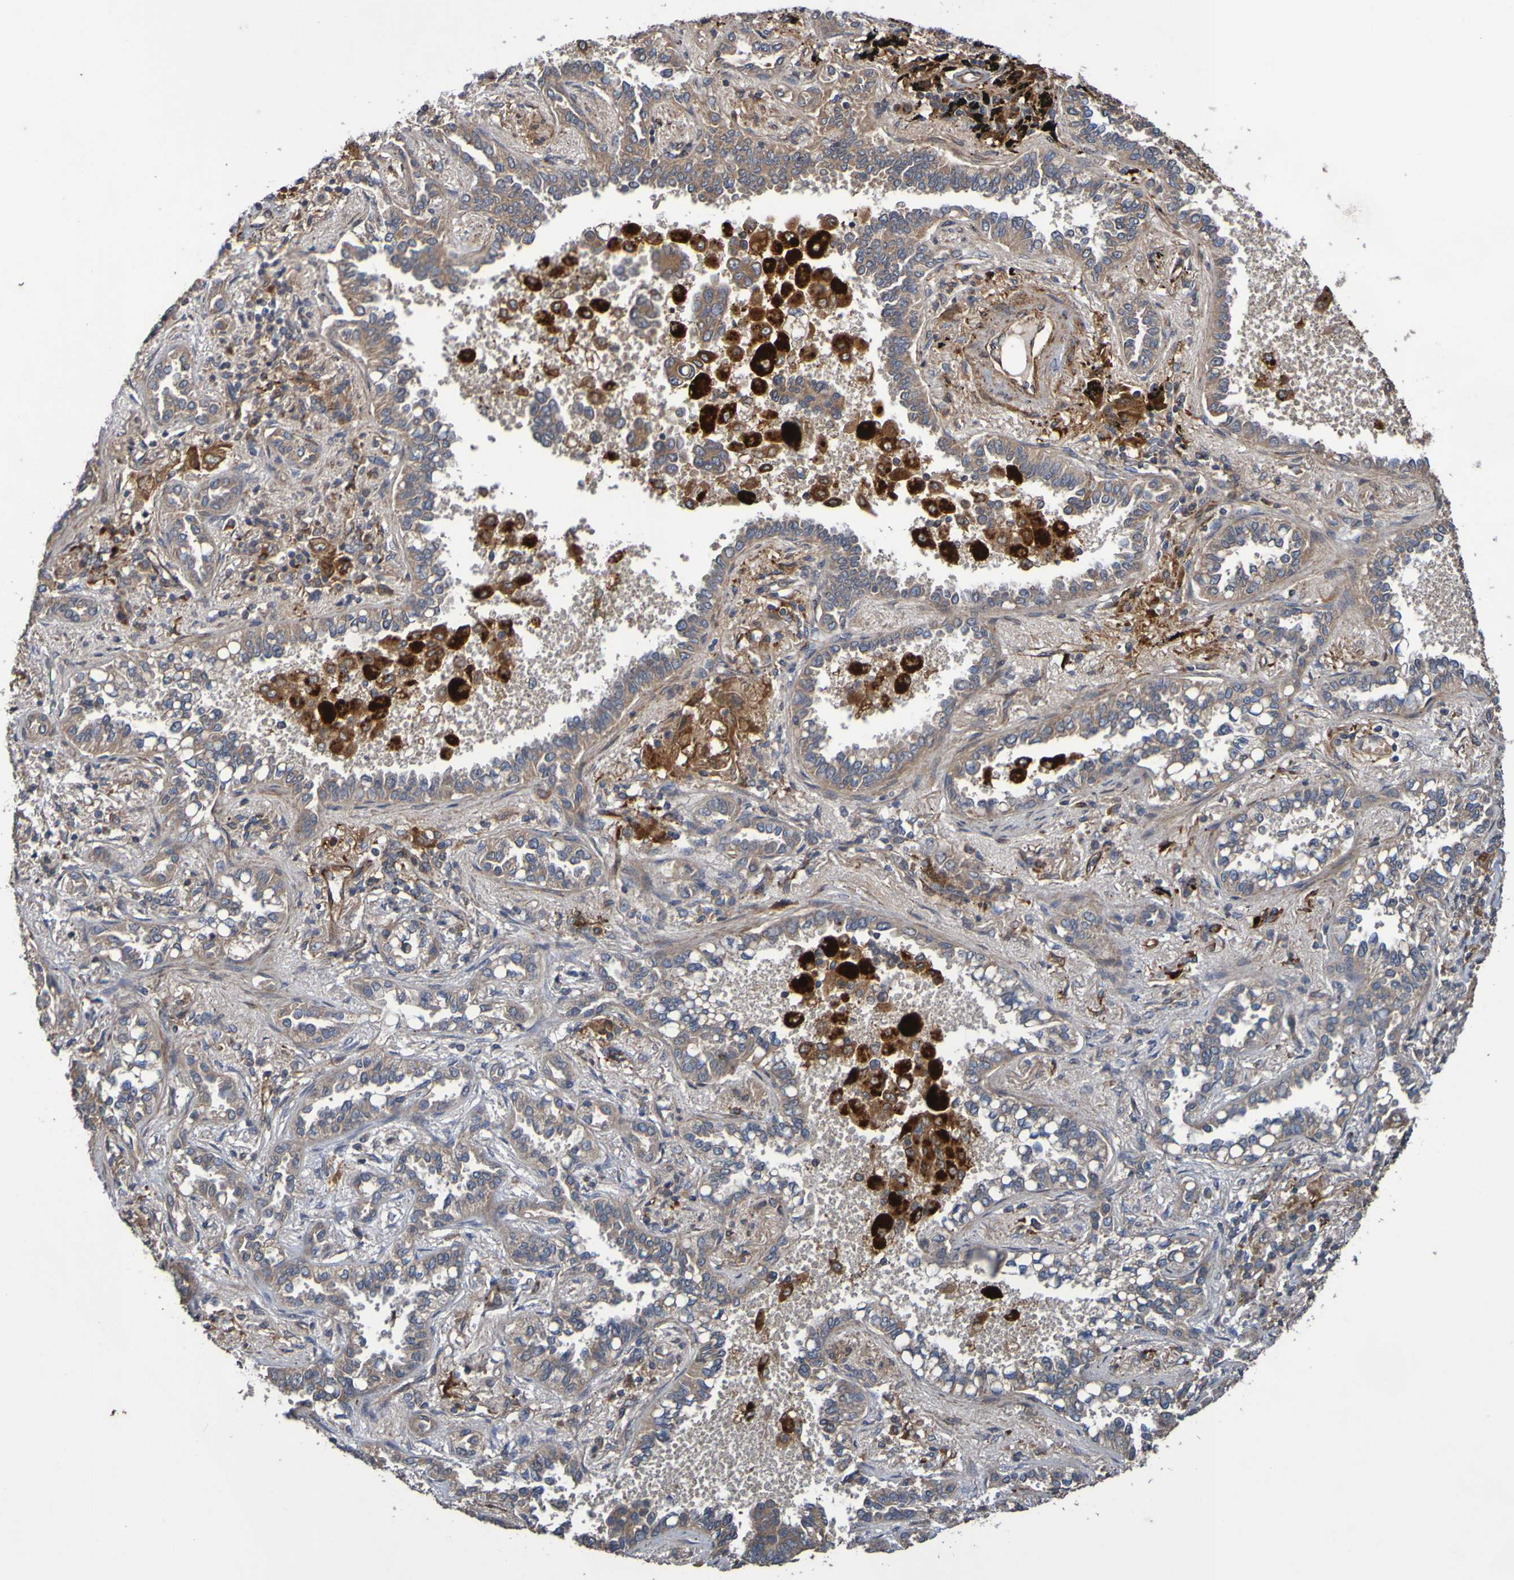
{"staining": {"intensity": "weak", "quantity": ">75%", "location": "cytoplasmic/membranous"}, "tissue": "lung cancer", "cell_type": "Tumor cells", "image_type": "cancer", "snomed": [{"axis": "morphology", "description": "Normal tissue, NOS"}, {"axis": "morphology", "description": "Adenocarcinoma, NOS"}, {"axis": "topography", "description": "Lung"}], "caption": "Lung cancer stained with a protein marker demonstrates weak staining in tumor cells.", "gene": "UCN", "patient": {"sex": "male", "age": 59}}